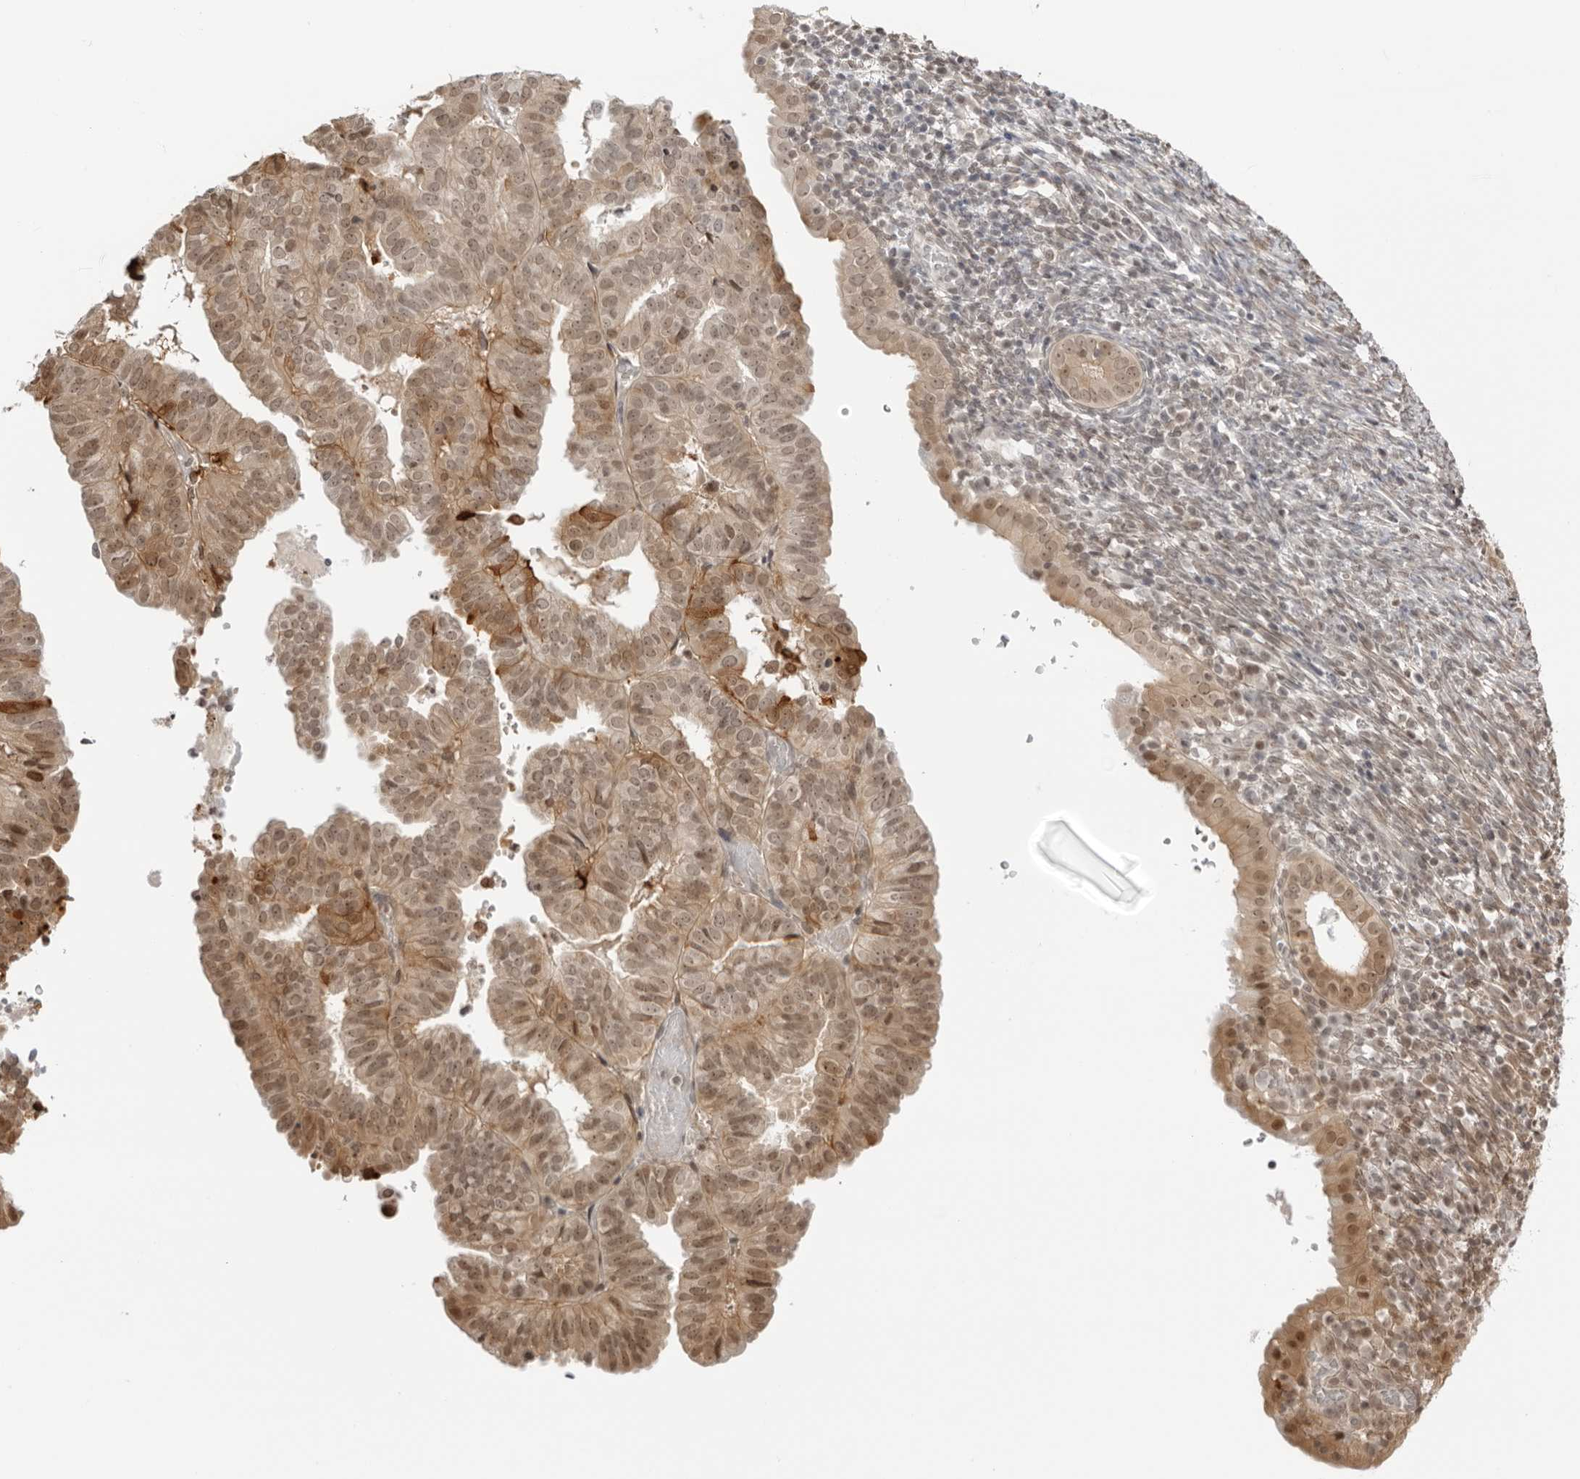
{"staining": {"intensity": "moderate", "quantity": "25%-75%", "location": "cytoplasmic/membranous,nuclear"}, "tissue": "endometrial cancer", "cell_type": "Tumor cells", "image_type": "cancer", "snomed": [{"axis": "morphology", "description": "Adenocarcinoma, NOS"}, {"axis": "topography", "description": "Uterus"}], "caption": "A high-resolution micrograph shows immunohistochemistry (IHC) staining of endometrial cancer (adenocarcinoma), which displays moderate cytoplasmic/membranous and nuclear staining in about 25%-75% of tumor cells.", "gene": "RNF146", "patient": {"sex": "female", "age": 77}}